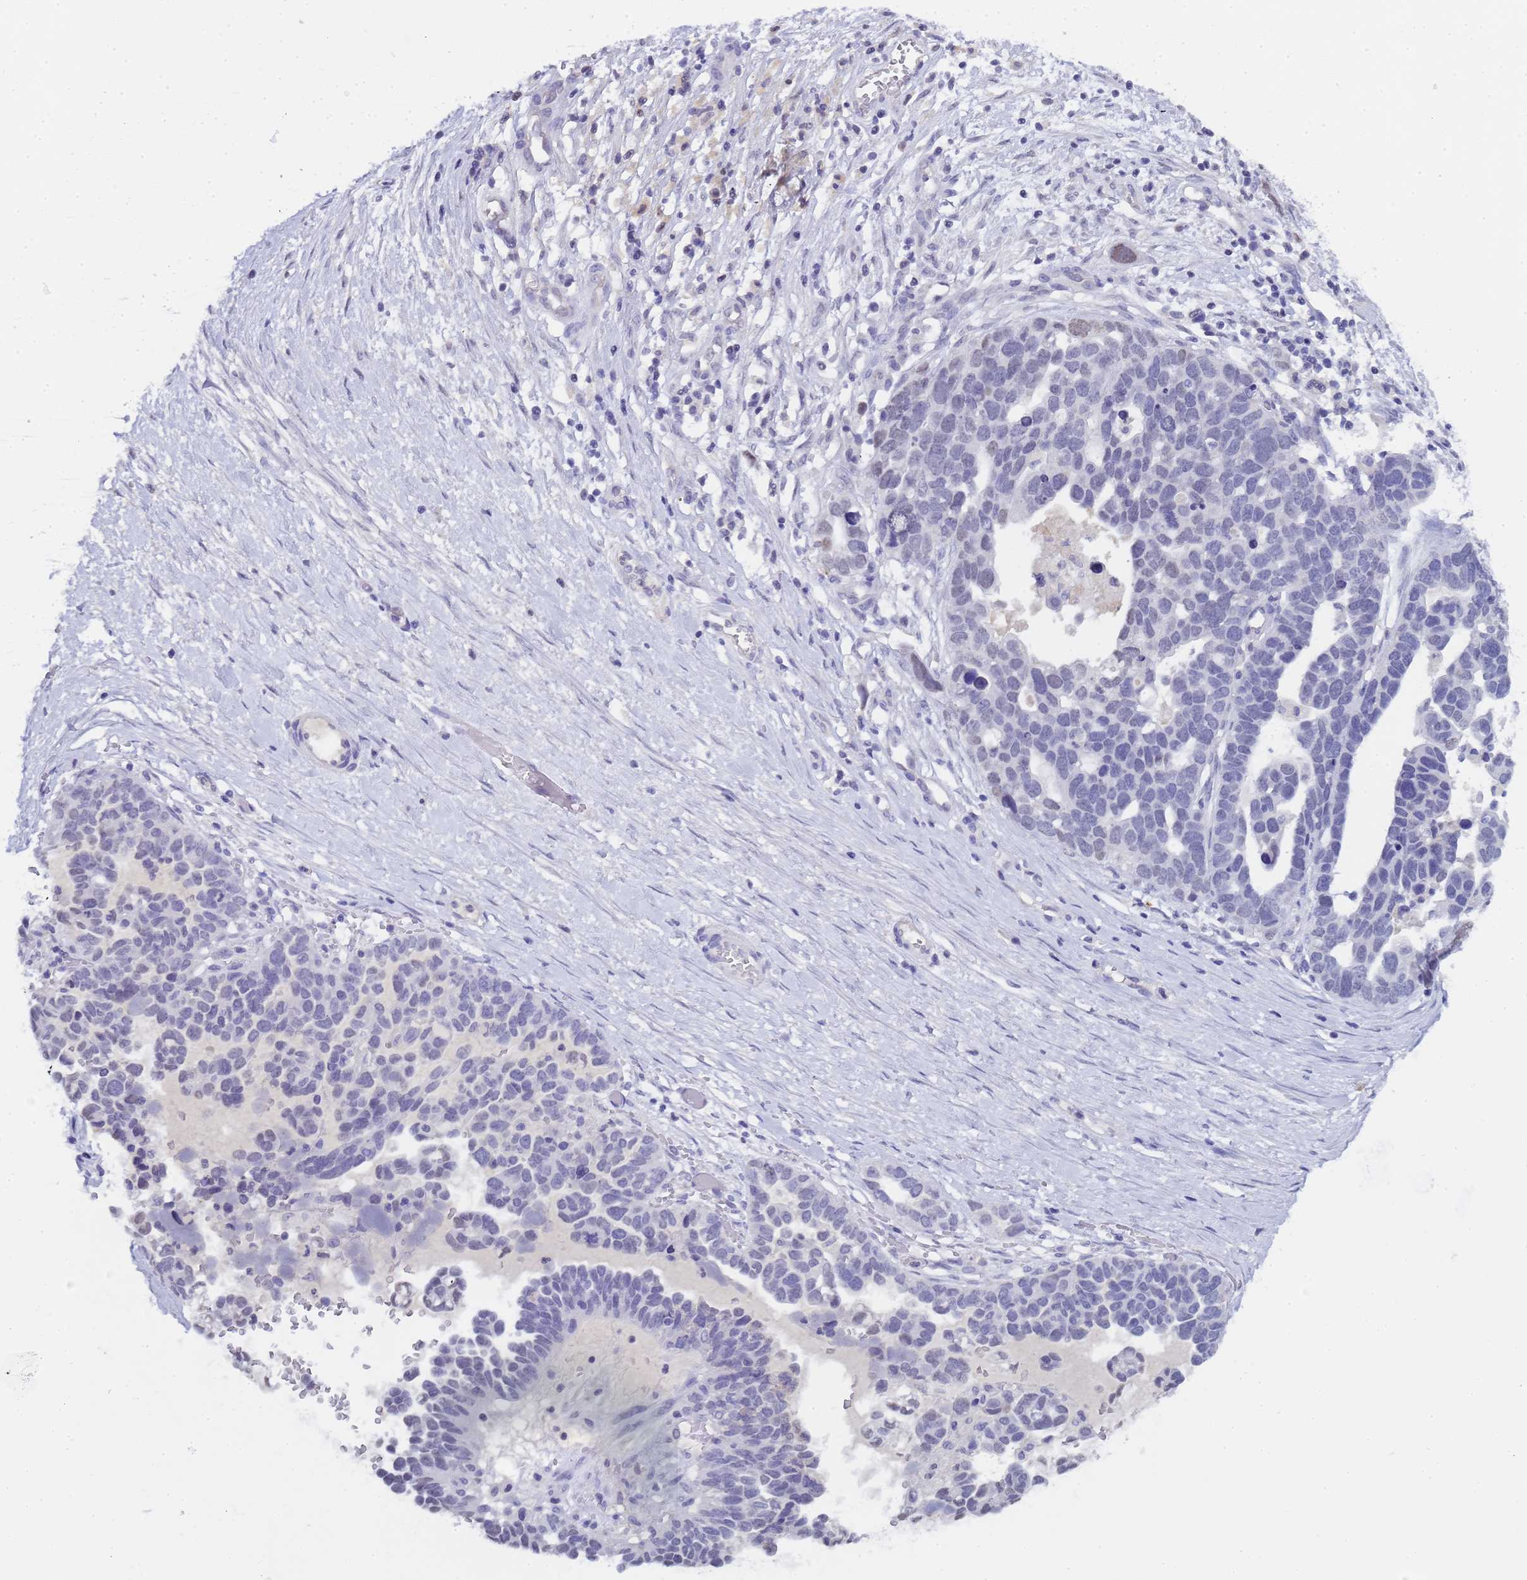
{"staining": {"intensity": "negative", "quantity": "none", "location": "none"}, "tissue": "ovarian cancer", "cell_type": "Tumor cells", "image_type": "cancer", "snomed": [{"axis": "morphology", "description": "Cystadenocarcinoma, serous, NOS"}, {"axis": "topography", "description": "Ovary"}], "caption": "Tumor cells show no significant protein expression in ovarian serous cystadenocarcinoma. (Brightfield microscopy of DAB immunohistochemistry at high magnification).", "gene": "CTRC", "patient": {"sex": "female", "age": 54}}